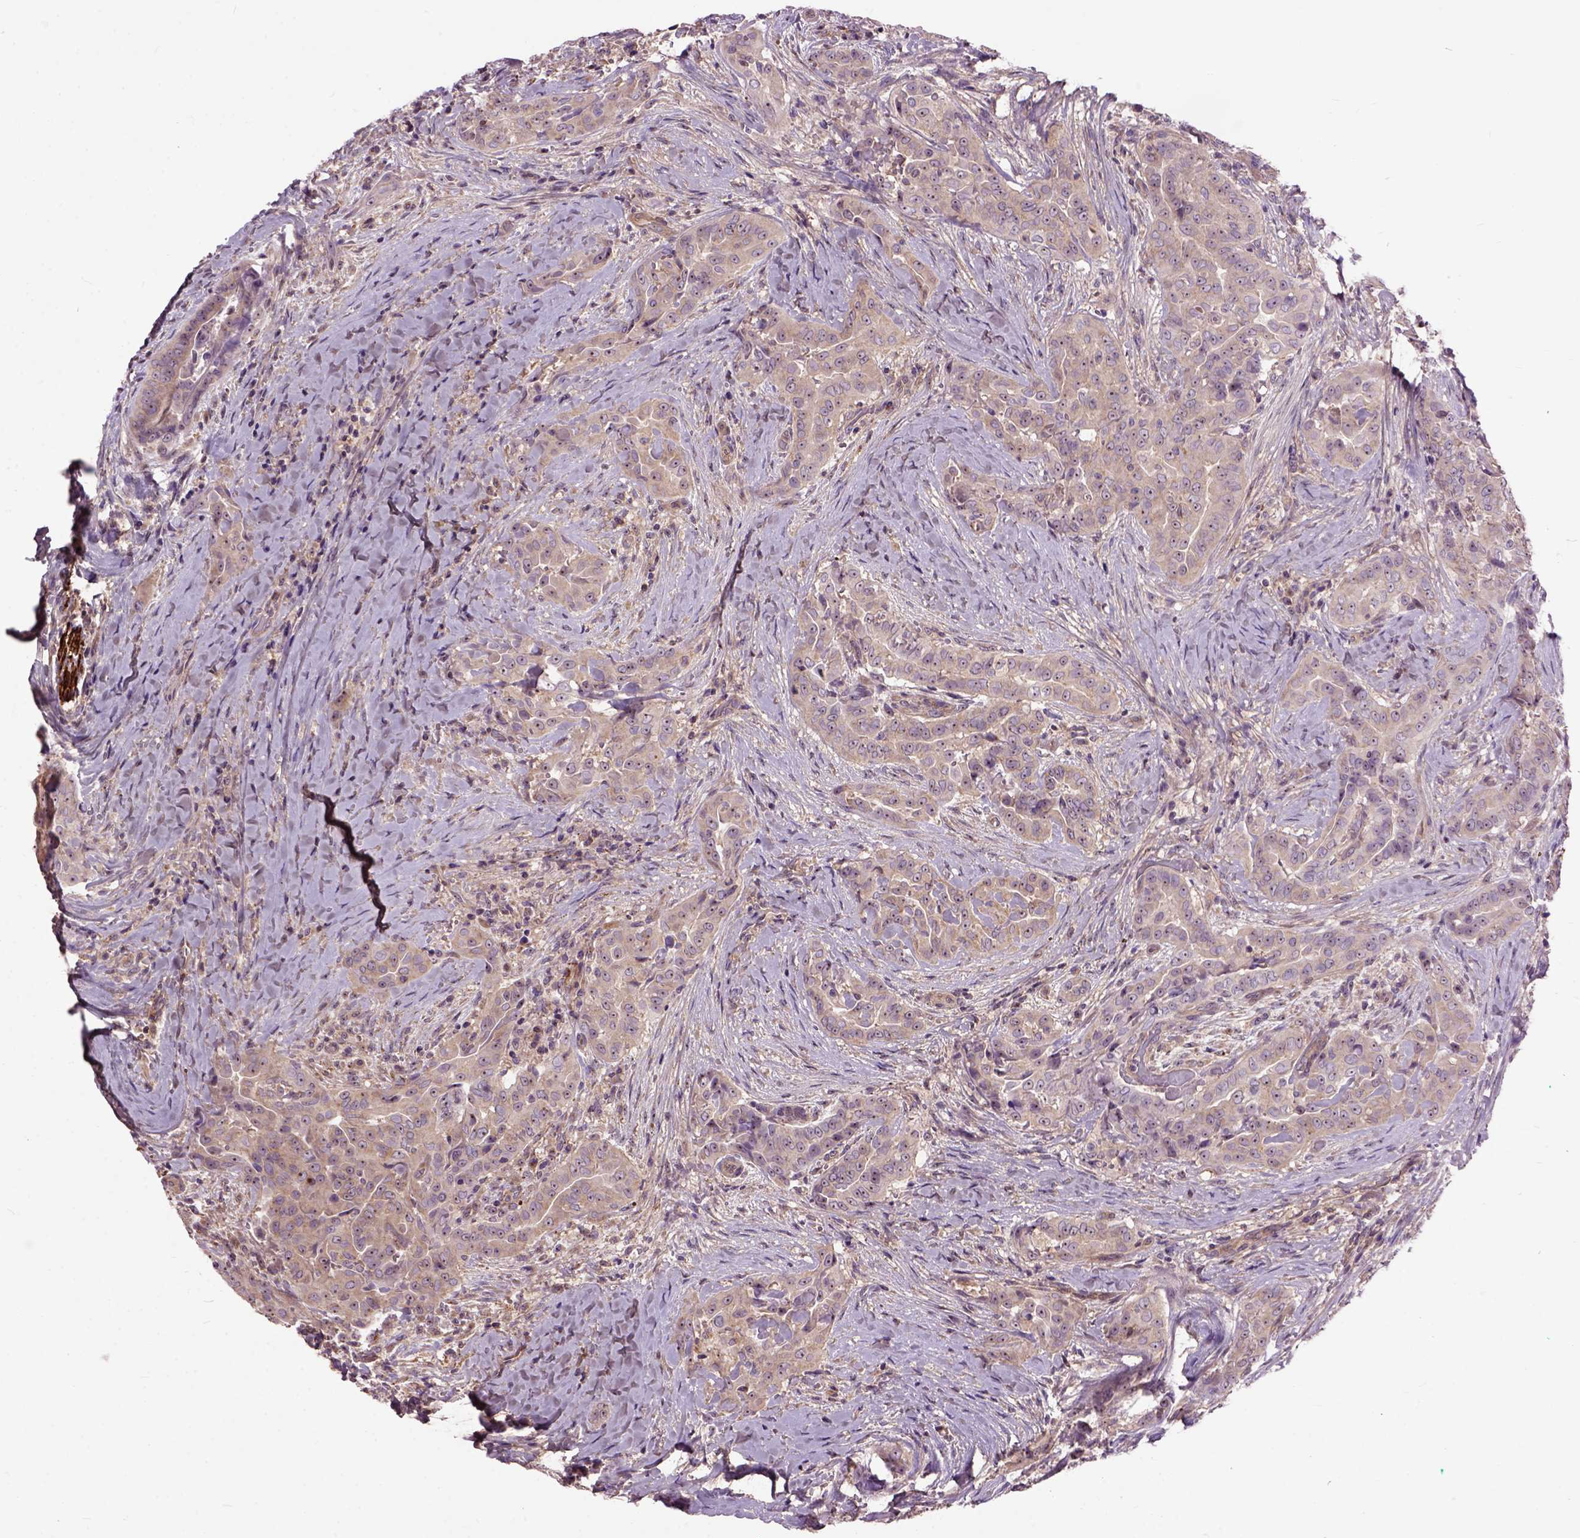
{"staining": {"intensity": "weak", "quantity": ">75%", "location": "cytoplasmic/membranous"}, "tissue": "thyroid cancer", "cell_type": "Tumor cells", "image_type": "cancer", "snomed": [{"axis": "morphology", "description": "Papillary adenocarcinoma, NOS"}, {"axis": "morphology", "description": "Papillary adenoma metastatic"}, {"axis": "topography", "description": "Thyroid gland"}], "caption": "Brown immunohistochemical staining in human thyroid papillary adenoma metastatic exhibits weak cytoplasmic/membranous positivity in approximately >75% of tumor cells. The staining is performed using DAB (3,3'-diaminobenzidine) brown chromogen to label protein expression. The nuclei are counter-stained blue using hematoxylin.", "gene": "MAPT", "patient": {"sex": "female", "age": 50}}